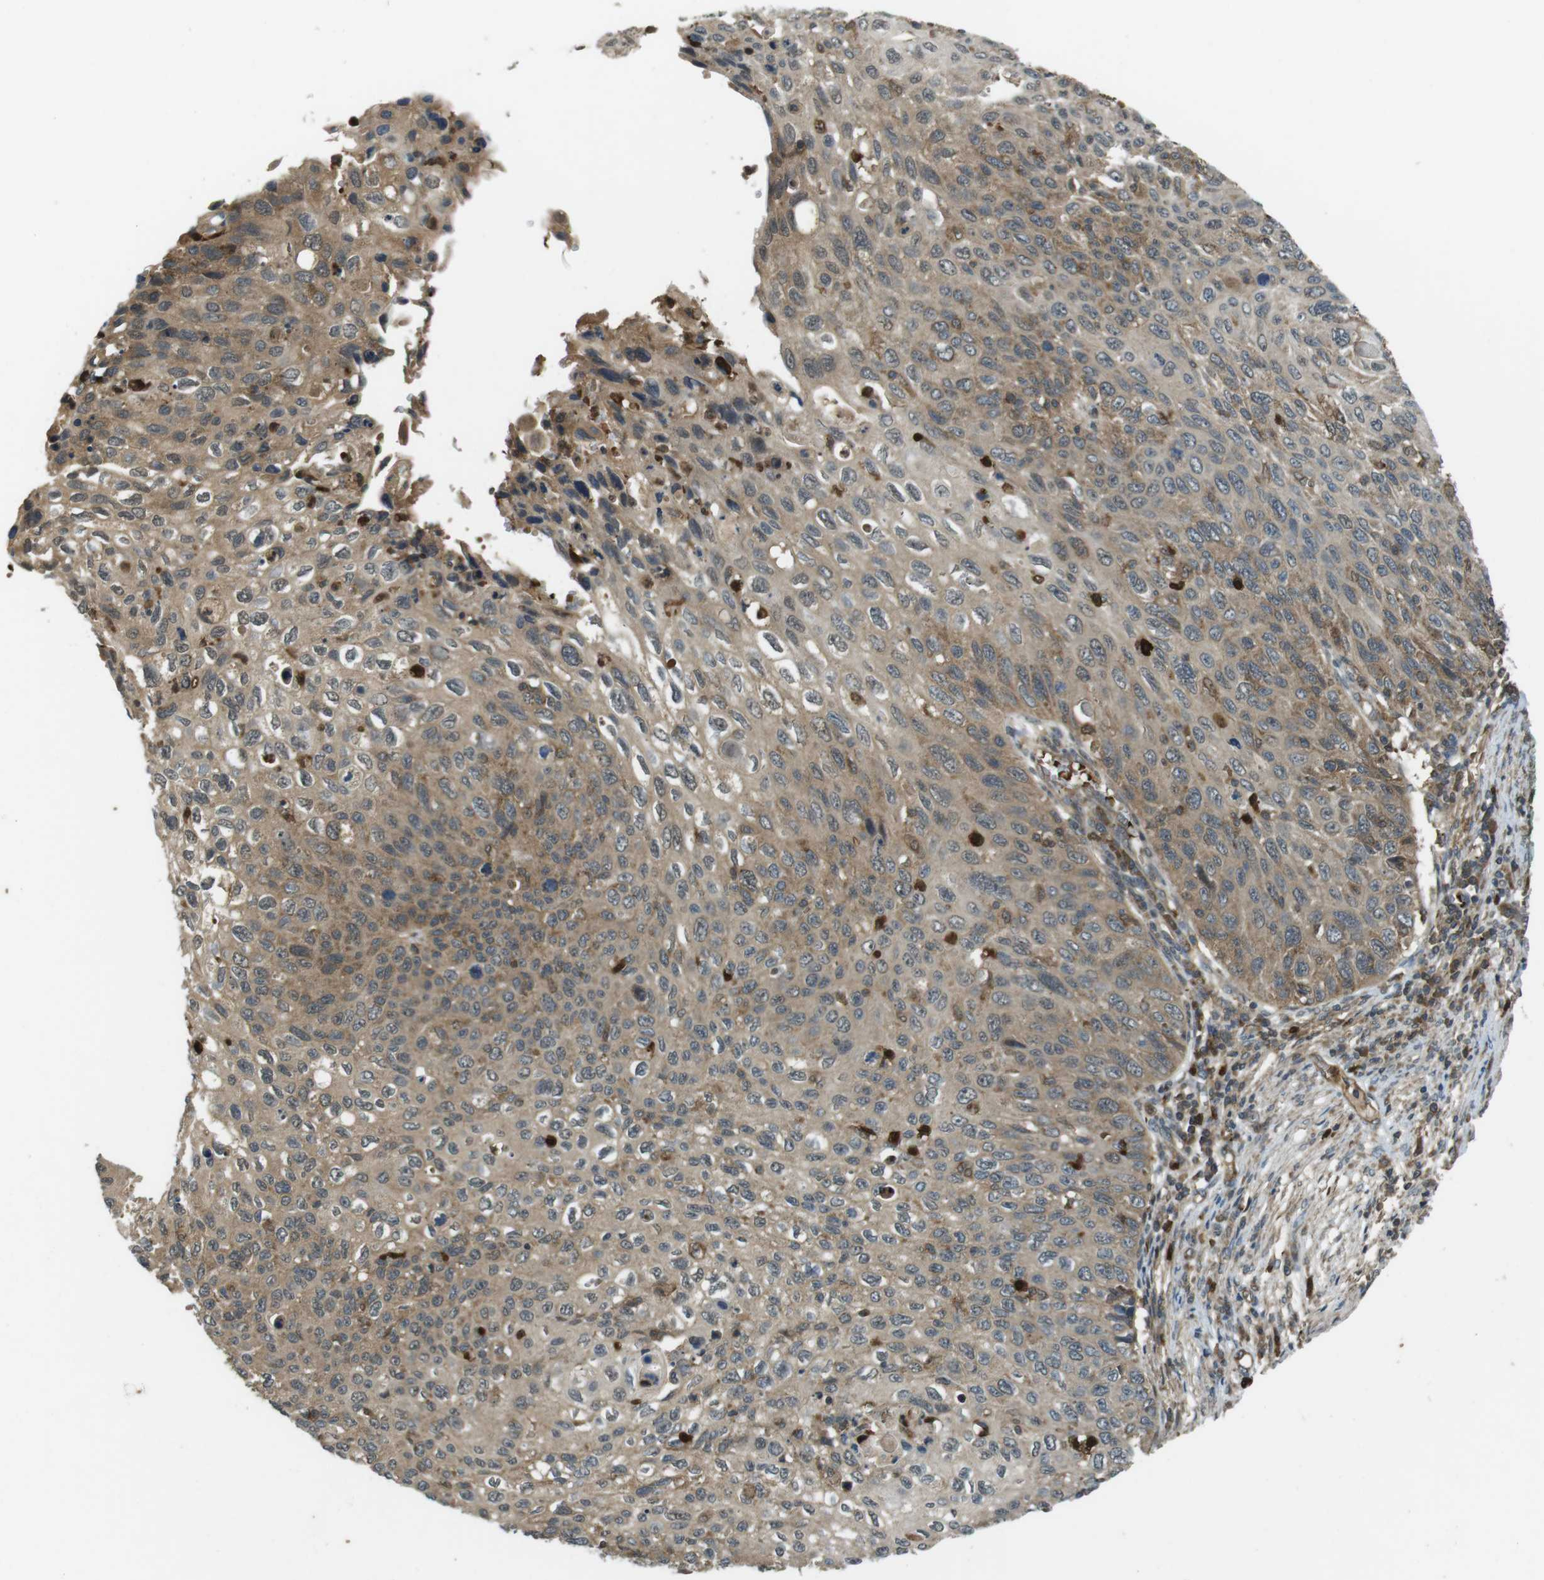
{"staining": {"intensity": "moderate", "quantity": ">75%", "location": "cytoplasmic/membranous"}, "tissue": "cervical cancer", "cell_type": "Tumor cells", "image_type": "cancer", "snomed": [{"axis": "morphology", "description": "Squamous cell carcinoma, NOS"}, {"axis": "topography", "description": "Cervix"}], "caption": "Immunohistochemistry histopathology image of neoplastic tissue: human squamous cell carcinoma (cervical) stained using immunohistochemistry shows medium levels of moderate protein expression localized specifically in the cytoplasmic/membranous of tumor cells, appearing as a cytoplasmic/membranous brown color.", "gene": "LRRC3B", "patient": {"sex": "female", "age": 70}}